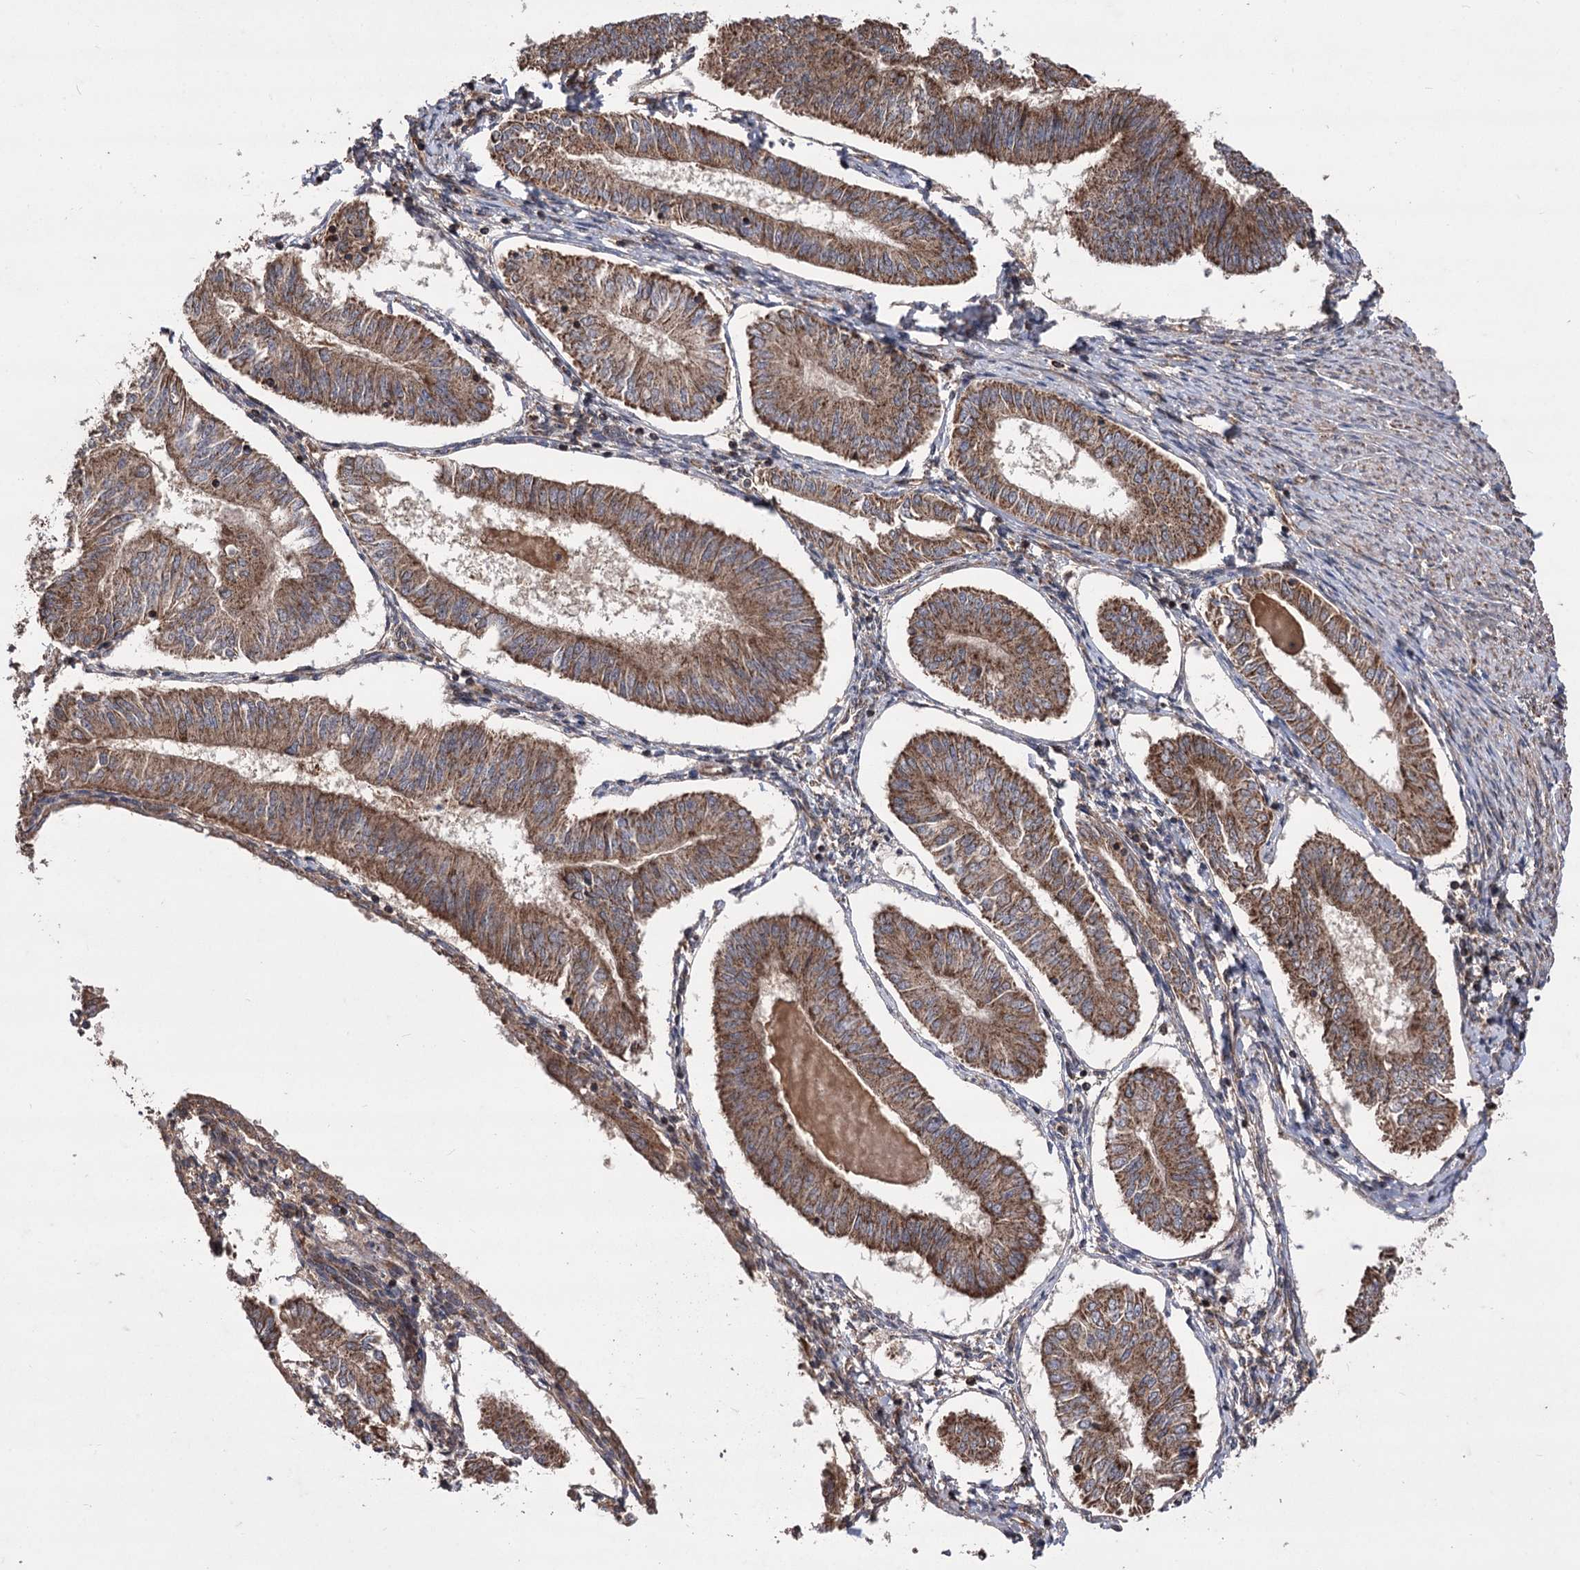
{"staining": {"intensity": "strong", "quantity": ">75%", "location": "cytoplasmic/membranous"}, "tissue": "endometrial cancer", "cell_type": "Tumor cells", "image_type": "cancer", "snomed": [{"axis": "morphology", "description": "Adenocarcinoma, NOS"}, {"axis": "topography", "description": "Endometrium"}], "caption": "This micrograph exhibits immunohistochemistry (IHC) staining of human endometrial cancer (adenocarcinoma), with high strong cytoplasmic/membranous expression in about >75% of tumor cells.", "gene": "RASSF3", "patient": {"sex": "female", "age": 58}}